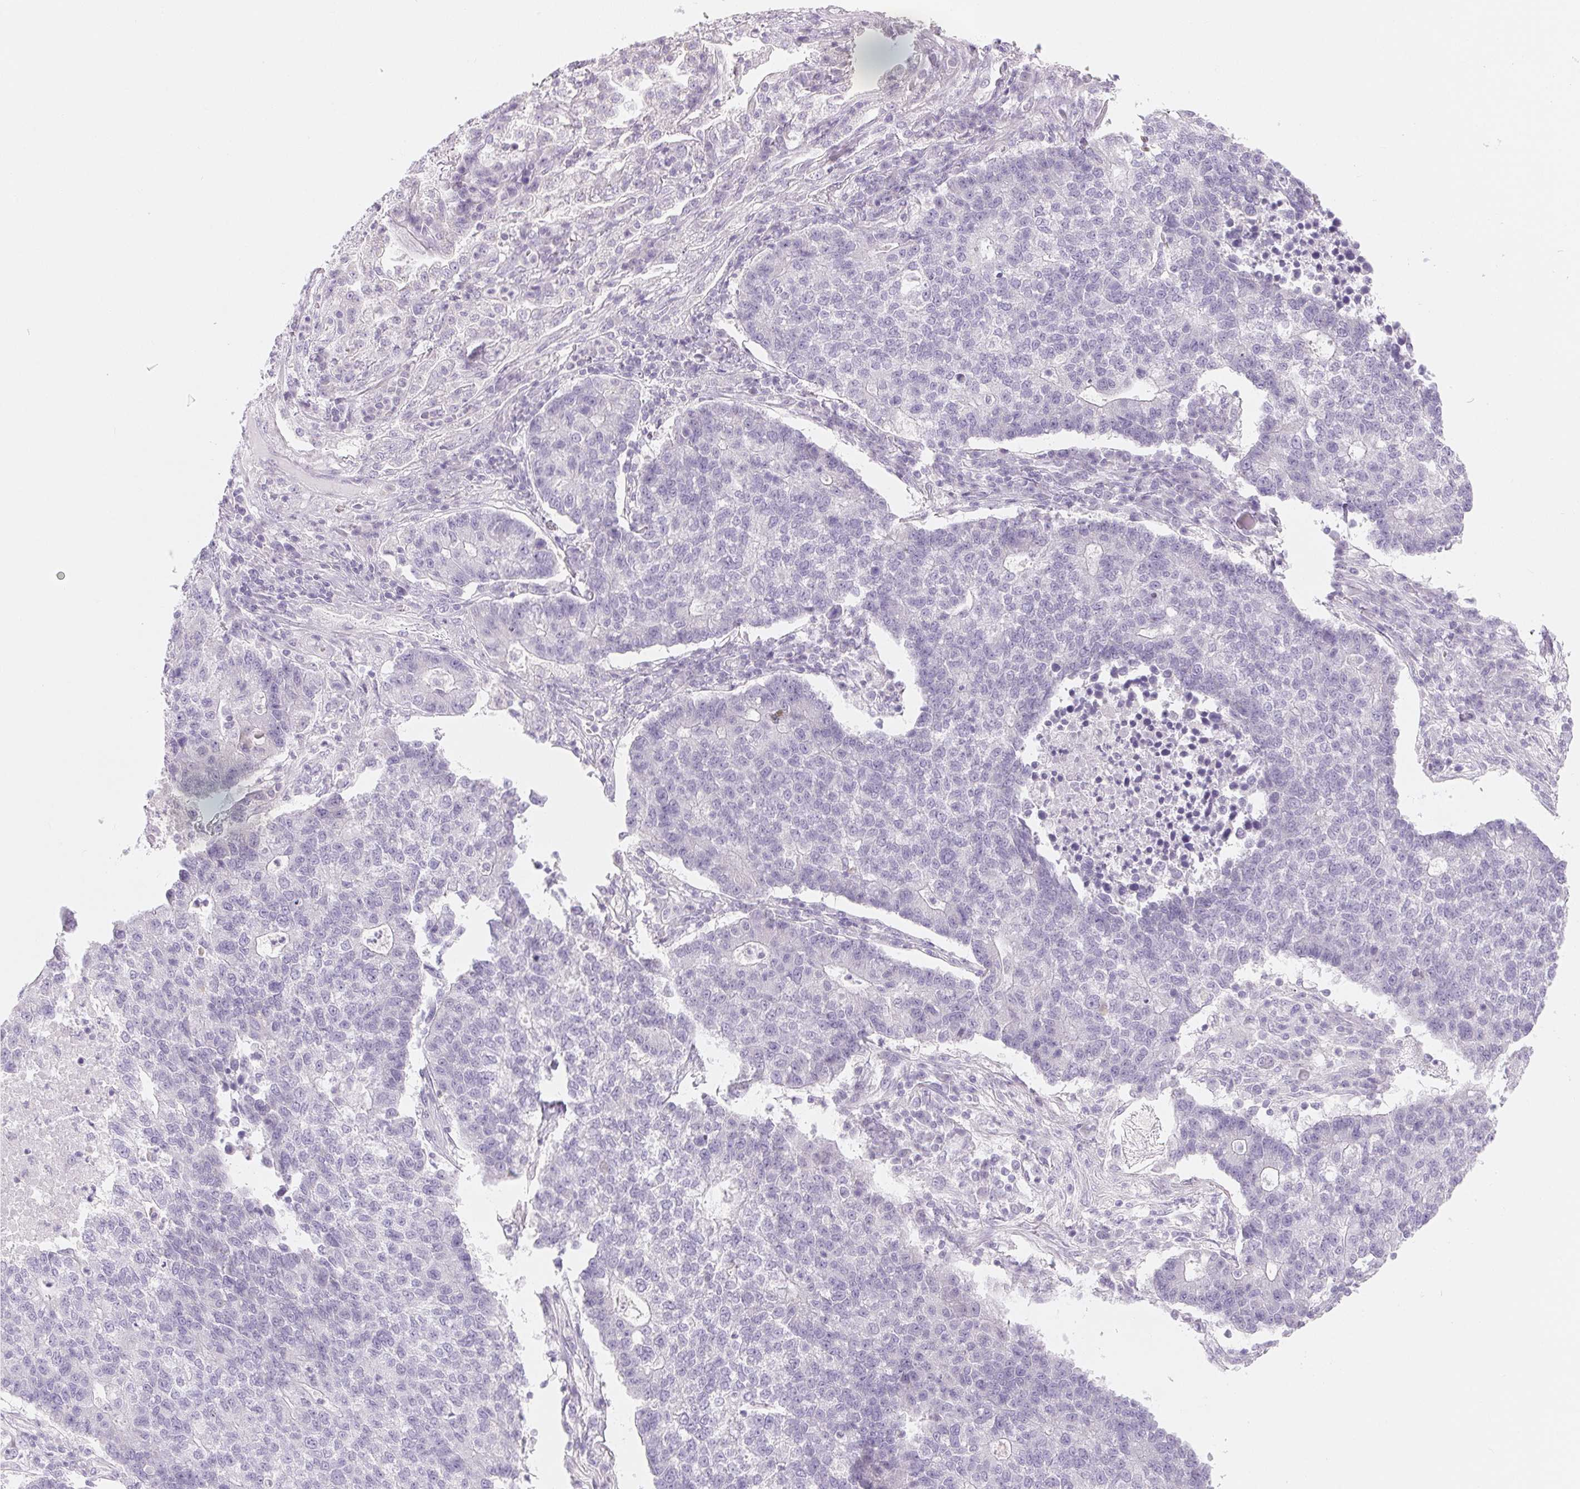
{"staining": {"intensity": "negative", "quantity": "none", "location": "none"}, "tissue": "lung cancer", "cell_type": "Tumor cells", "image_type": "cancer", "snomed": [{"axis": "morphology", "description": "Adenocarcinoma, NOS"}, {"axis": "topography", "description": "Lung"}], "caption": "This image is of adenocarcinoma (lung) stained with IHC to label a protein in brown with the nuclei are counter-stained blue. There is no expression in tumor cells. (Brightfield microscopy of DAB immunohistochemistry at high magnification).", "gene": "SPACA5B", "patient": {"sex": "male", "age": 57}}